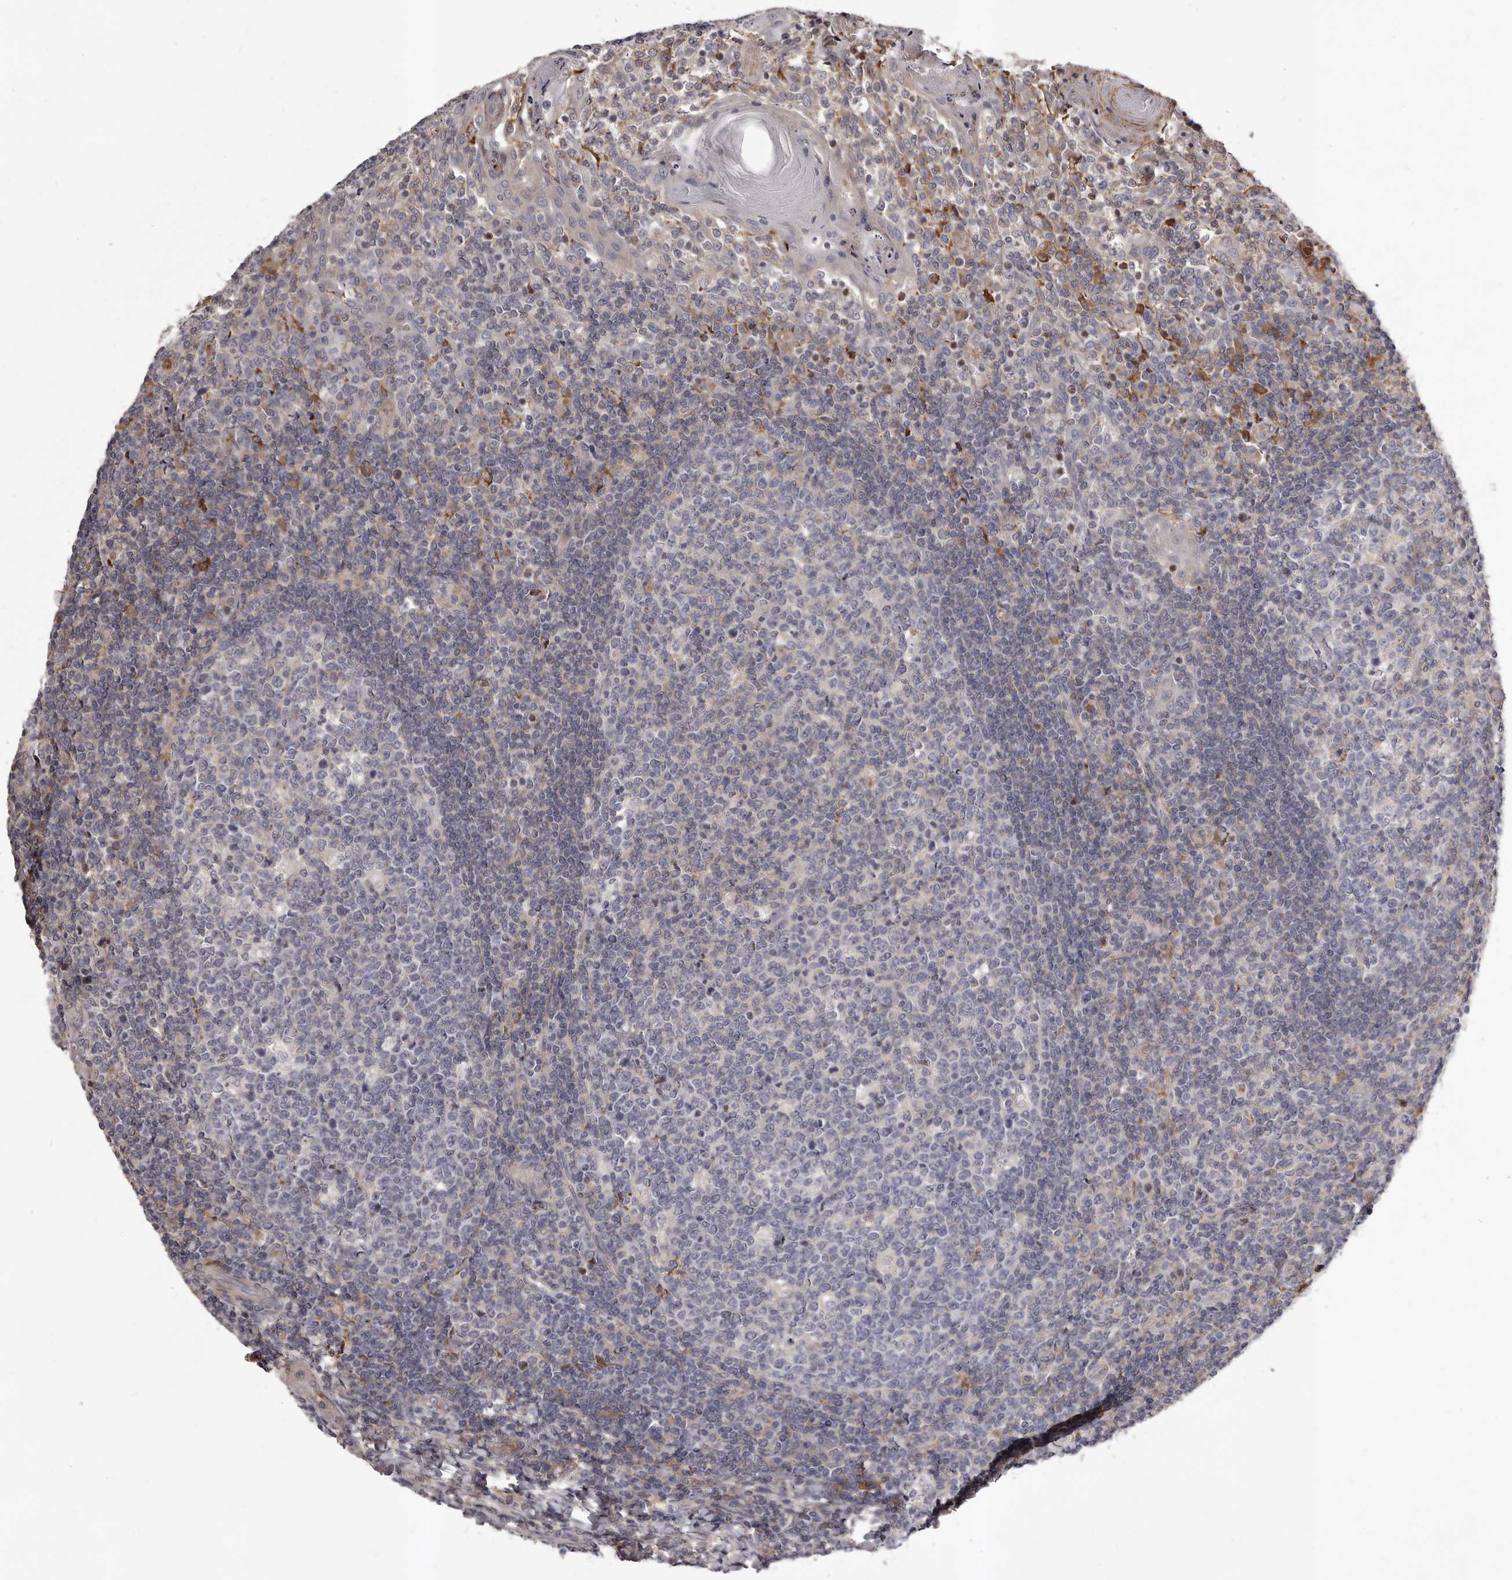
{"staining": {"intensity": "weak", "quantity": "<25%", "location": "cytoplasmic/membranous"}, "tissue": "tonsil", "cell_type": "Germinal center cells", "image_type": "normal", "snomed": [{"axis": "morphology", "description": "Normal tissue, NOS"}, {"axis": "topography", "description": "Tonsil"}], "caption": "A high-resolution micrograph shows immunohistochemistry (IHC) staining of unremarkable tonsil, which reveals no significant staining in germinal center cells.", "gene": "ALPK1", "patient": {"sex": "female", "age": 19}}